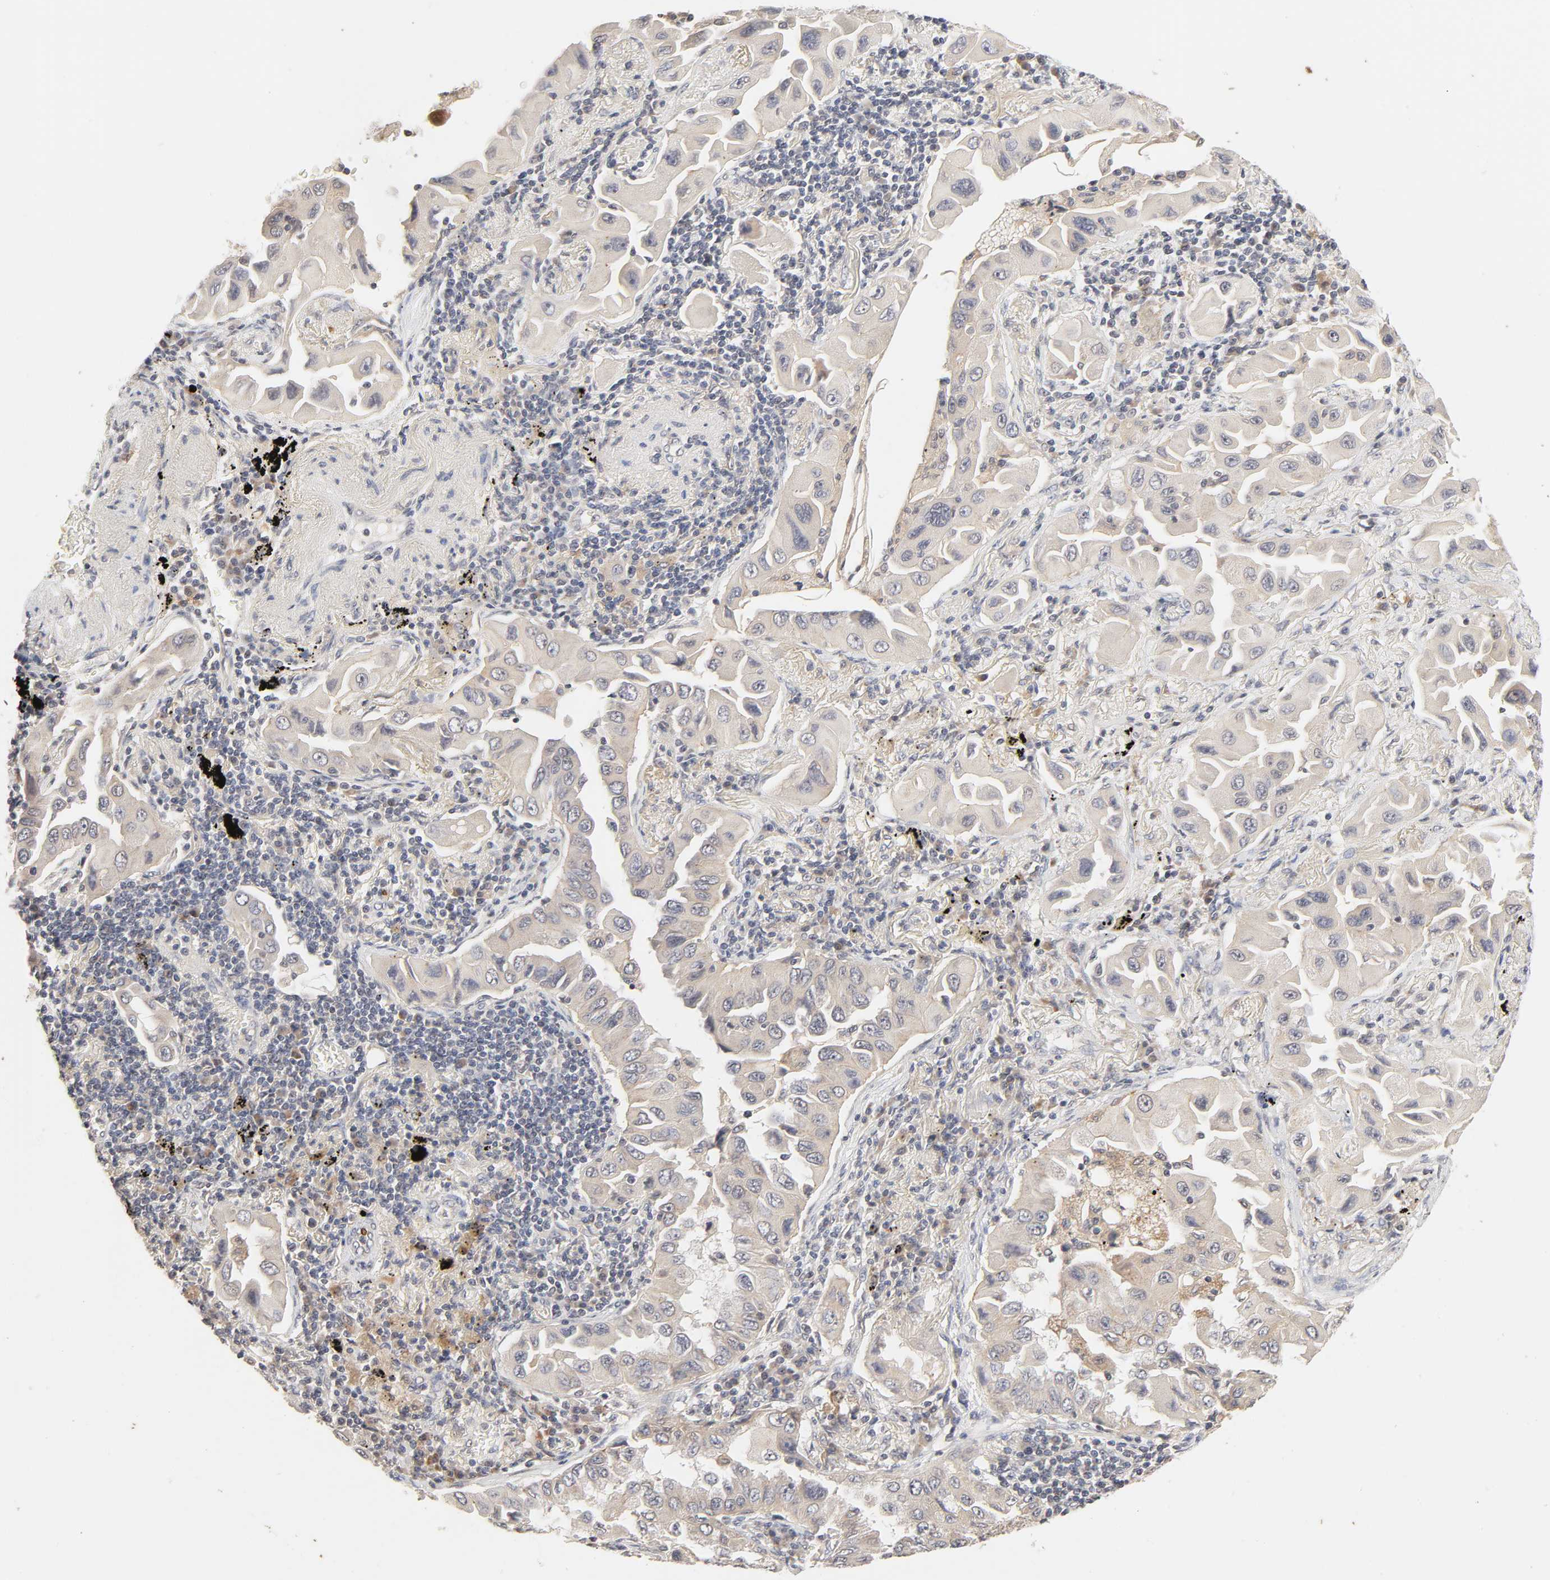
{"staining": {"intensity": "weak", "quantity": "25%-75%", "location": "cytoplasmic/membranous"}, "tissue": "lung cancer", "cell_type": "Tumor cells", "image_type": "cancer", "snomed": [{"axis": "morphology", "description": "Adenocarcinoma, NOS"}, {"axis": "topography", "description": "Lung"}], "caption": "The micrograph exhibits staining of adenocarcinoma (lung), revealing weak cytoplasmic/membranous protein positivity (brown color) within tumor cells. The staining was performed using DAB to visualize the protein expression in brown, while the nuclei were stained in blue with hematoxylin (Magnification: 20x).", "gene": "CXADR", "patient": {"sex": "female", "age": 65}}